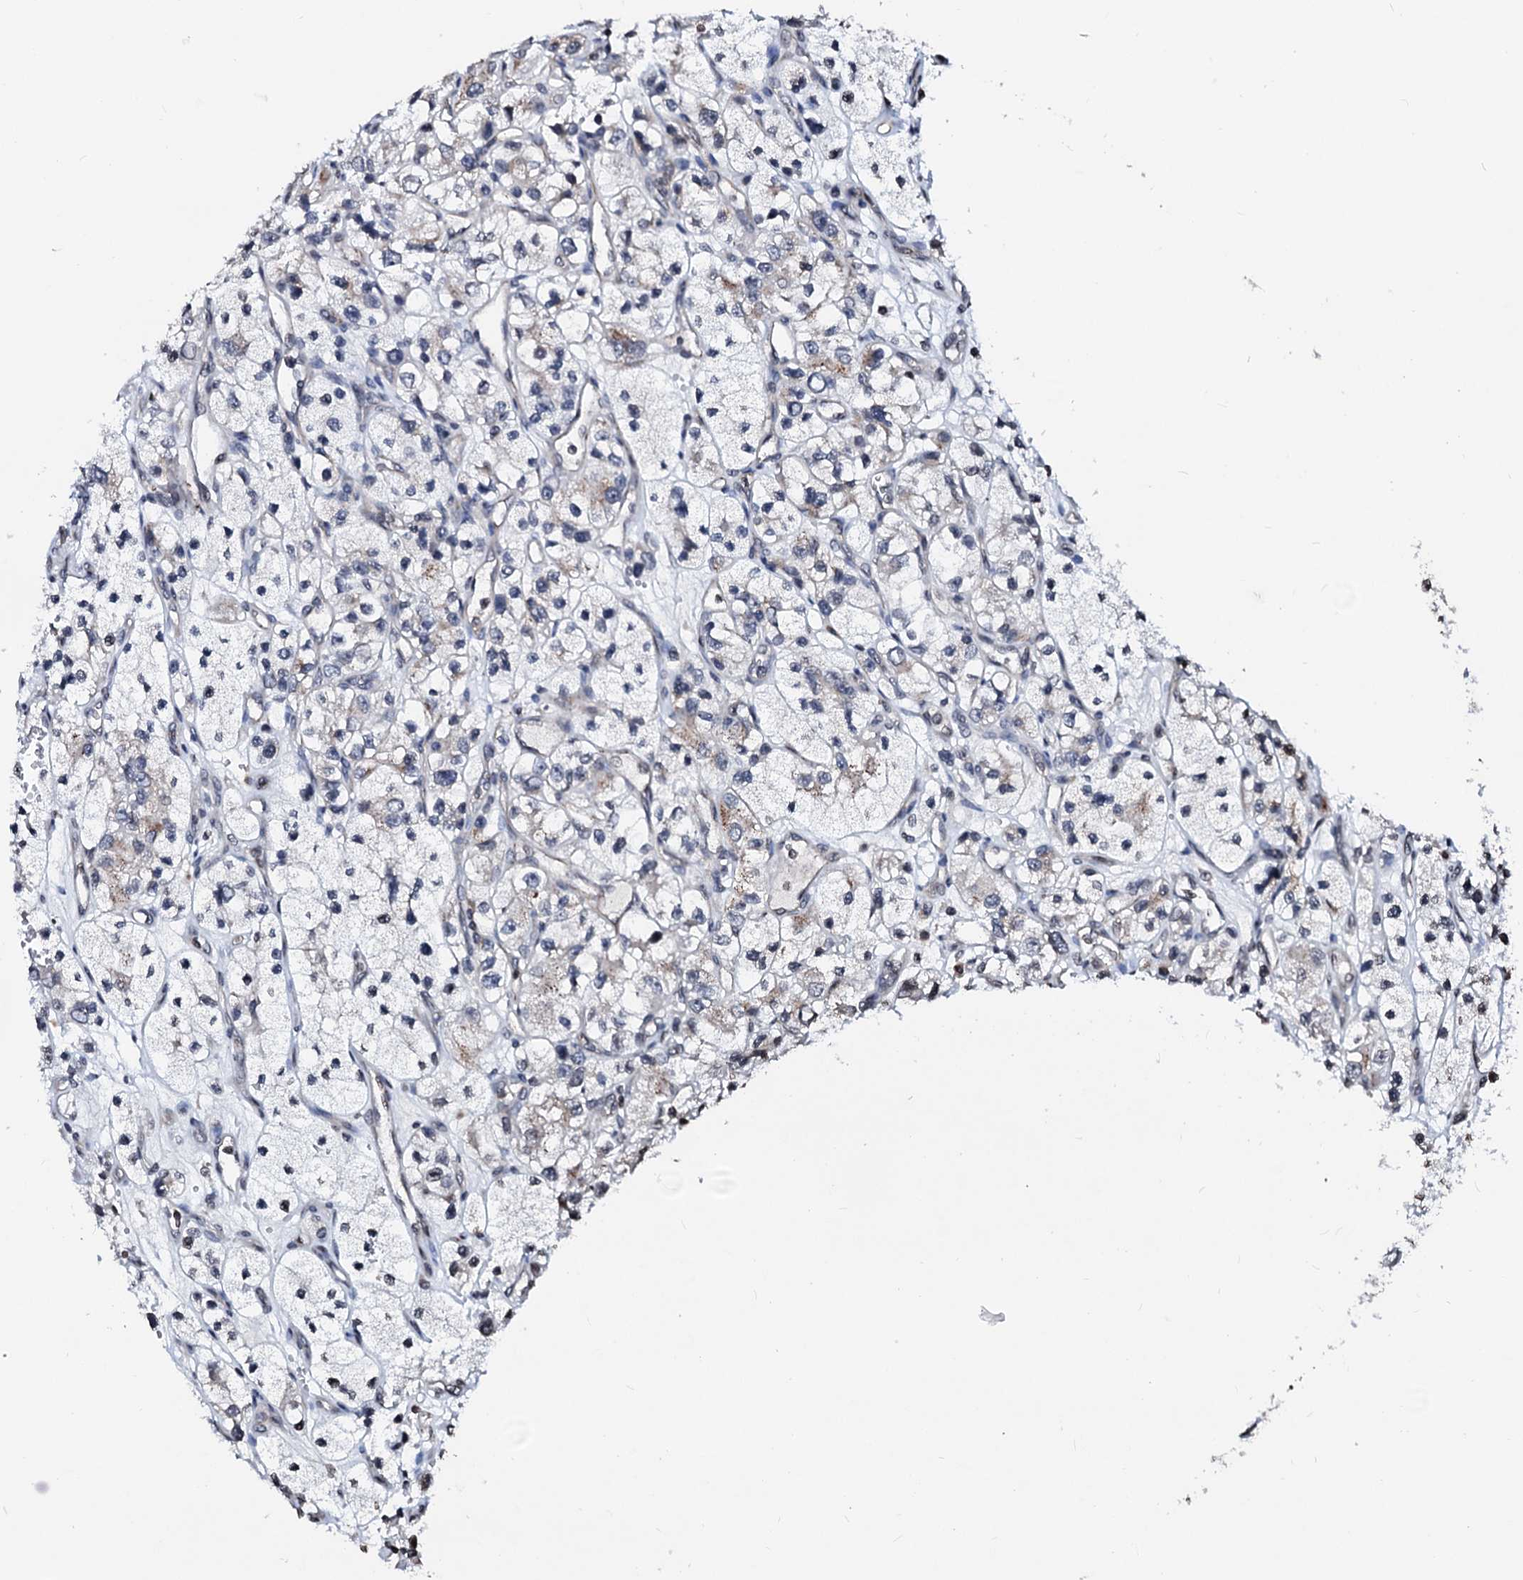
{"staining": {"intensity": "negative", "quantity": "none", "location": "none"}, "tissue": "renal cancer", "cell_type": "Tumor cells", "image_type": "cancer", "snomed": [{"axis": "morphology", "description": "Adenocarcinoma, NOS"}, {"axis": "topography", "description": "Kidney"}], "caption": "Renal cancer was stained to show a protein in brown. There is no significant positivity in tumor cells. Brightfield microscopy of immunohistochemistry stained with DAB (3,3'-diaminobenzidine) (brown) and hematoxylin (blue), captured at high magnification.", "gene": "LSM11", "patient": {"sex": "female", "age": 57}}